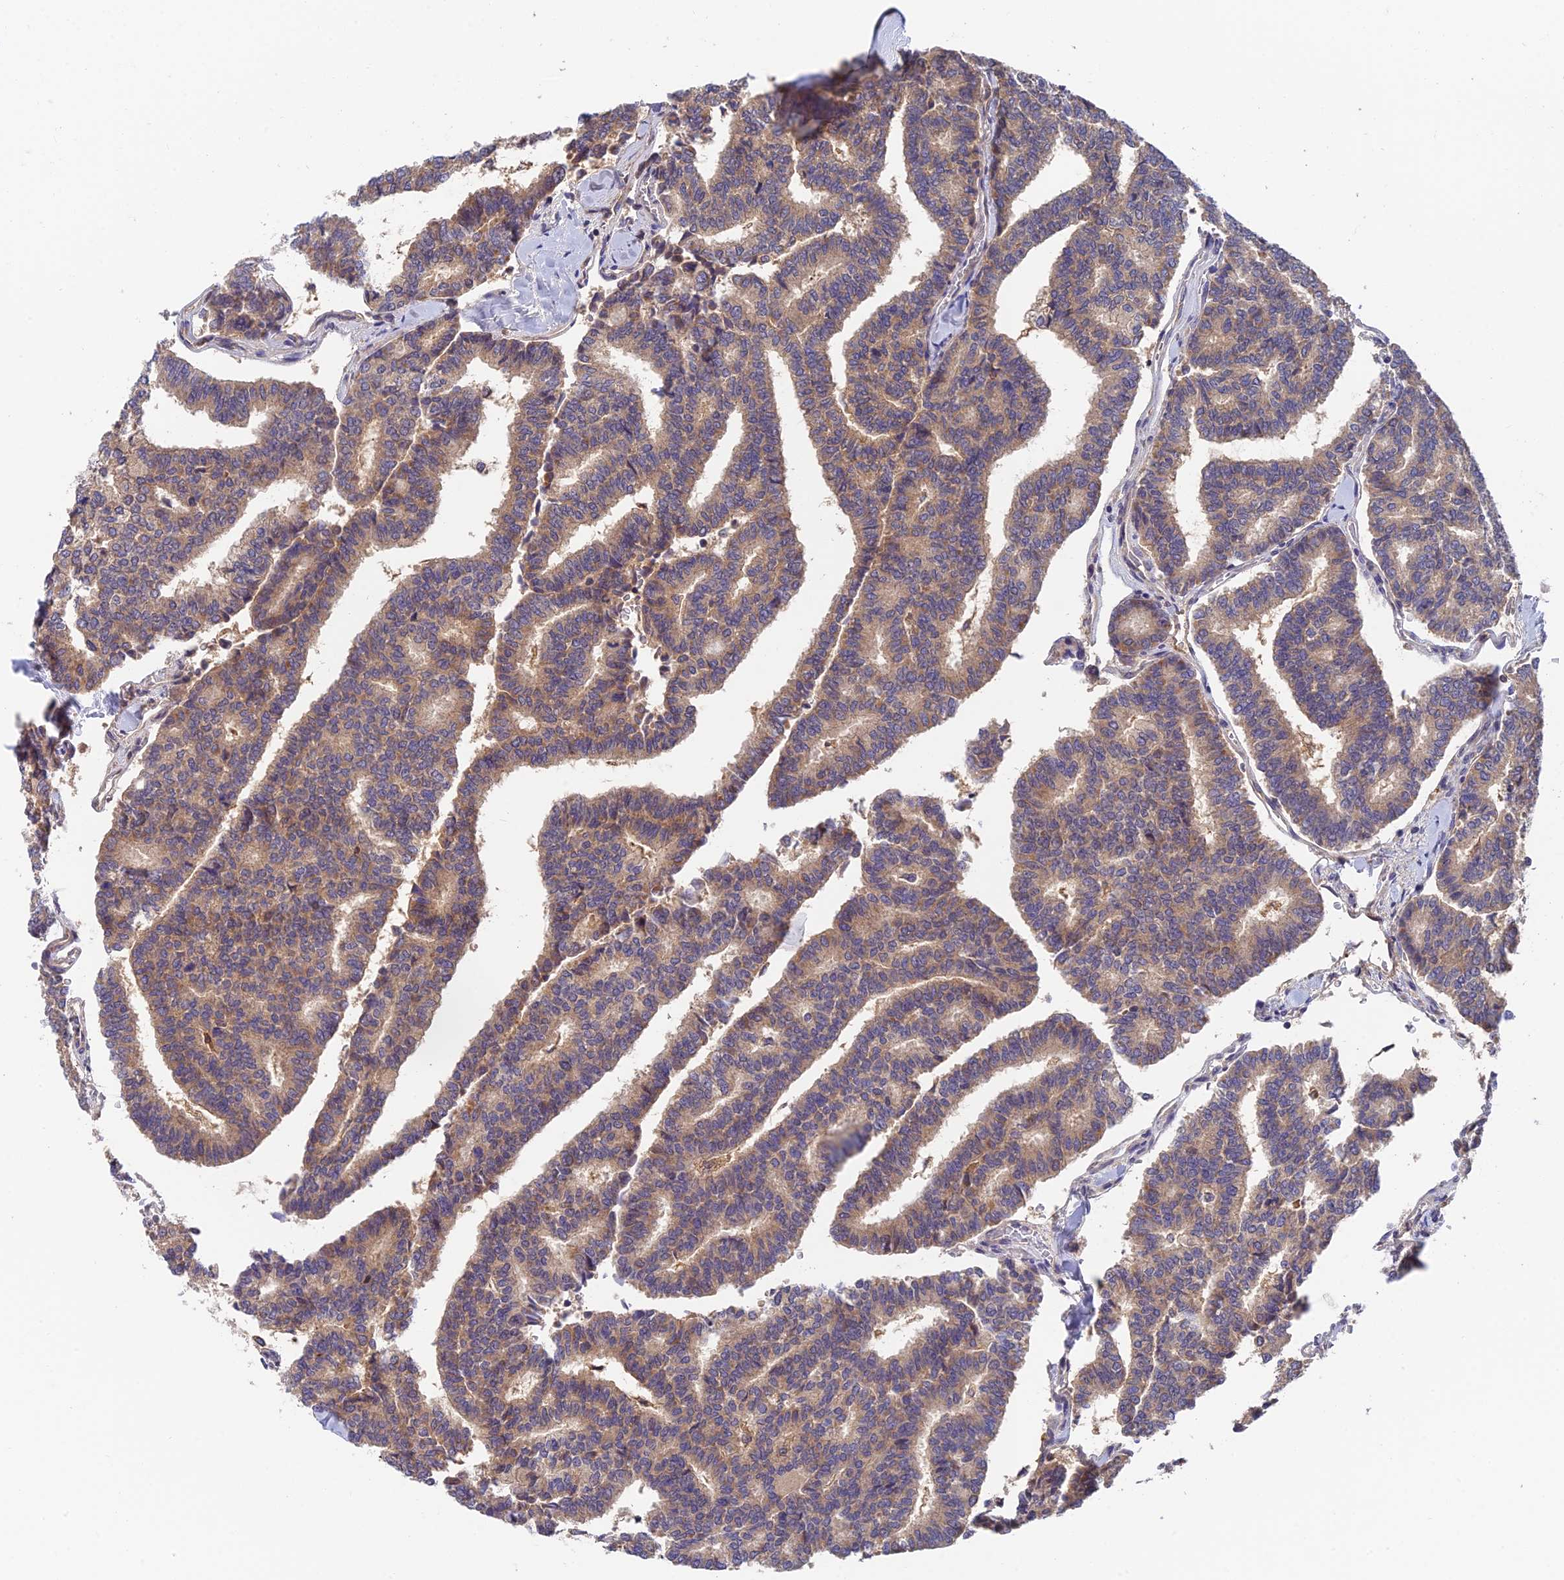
{"staining": {"intensity": "moderate", "quantity": "25%-75%", "location": "cytoplasmic/membranous"}, "tissue": "thyroid cancer", "cell_type": "Tumor cells", "image_type": "cancer", "snomed": [{"axis": "morphology", "description": "Papillary adenocarcinoma, NOS"}, {"axis": "topography", "description": "Thyroid gland"}], "caption": "Papillary adenocarcinoma (thyroid) was stained to show a protein in brown. There is medium levels of moderate cytoplasmic/membranous expression in approximately 25%-75% of tumor cells.", "gene": "IPO5", "patient": {"sex": "female", "age": 35}}